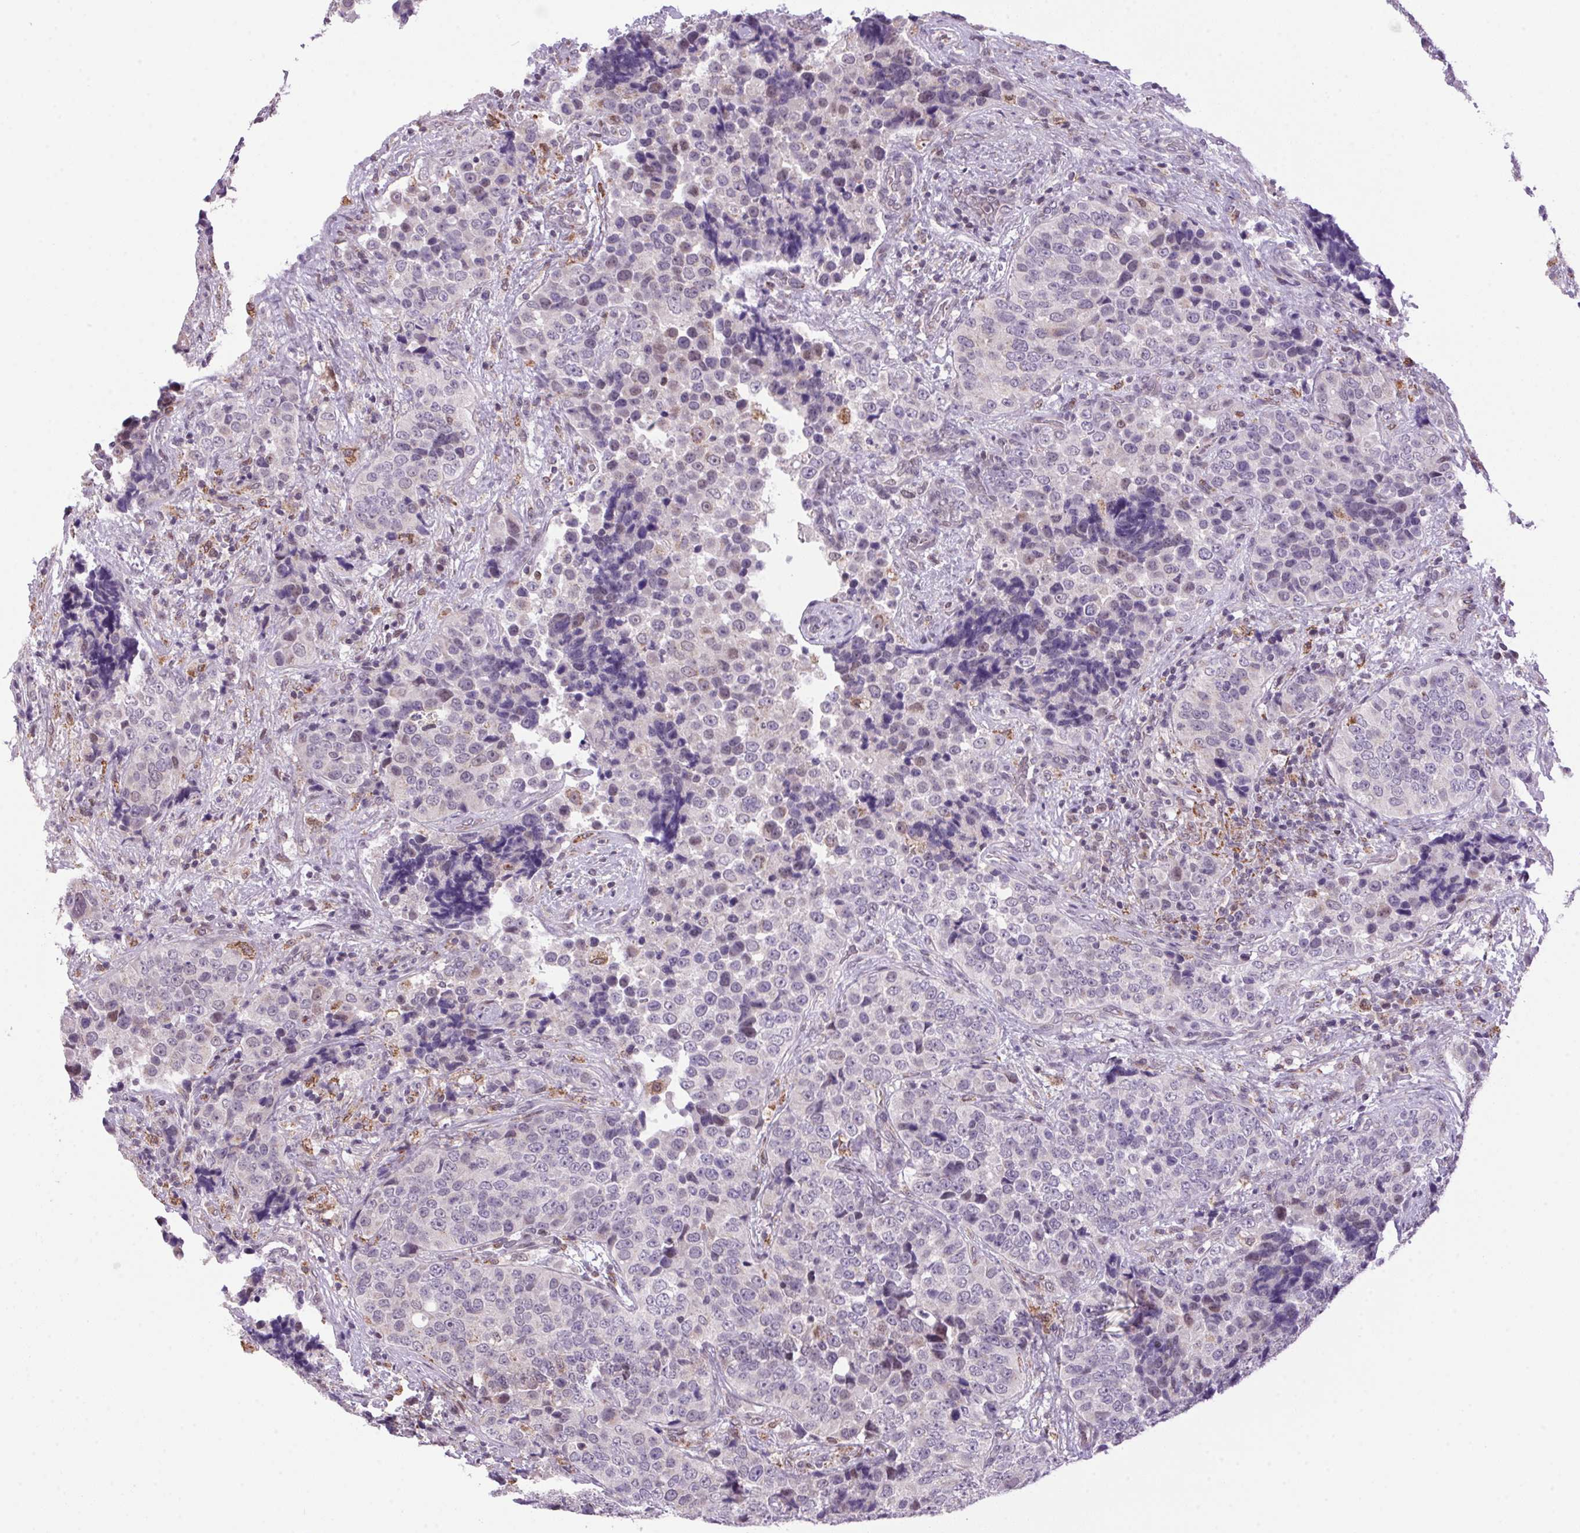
{"staining": {"intensity": "weak", "quantity": "<25%", "location": "cytoplasmic/membranous"}, "tissue": "urothelial cancer", "cell_type": "Tumor cells", "image_type": "cancer", "snomed": [{"axis": "morphology", "description": "Urothelial carcinoma, NOS"}, {"axis": "topography", "description": "Urinary bladder"}], "caption": "This is a photomicrograph of immunohistochemistry (IHC) staining of urothelial cancer, which shows no staining in tumor cells. Nuclei are stained in blue.", "gene": "AKR1E2", "patient": {"sex": "male", "age": 52}}